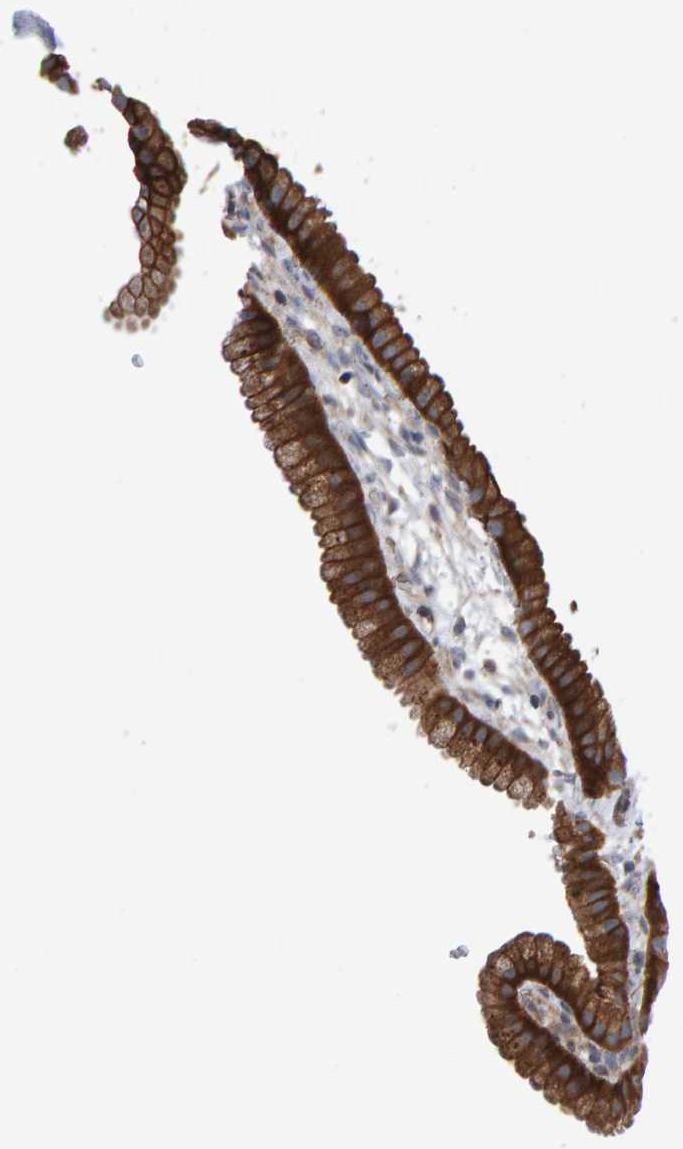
{"staining": {"intensity": "strong", "quantity": ">75%", "location": "cytoplasmic/membranous"}, "tissue": "gallbladder", "cell_type": "Glandular cells", "image_type": "normal", "snomed": [{"axis": "morphology", "description": "Normal tissue, NOS"}, {"axis": "topography", "description": "Gallbladder"}], "caption": "High-magnification brightfield microscopy of benign gallbladder stained with DAB (brown) and counterstained with hematoxylin (blue). glandular cells exhibit strong cytoplasmic/membranous expression is appreciated in about>75% of cells. Nuclei are stained in blue.", "gene": "LRSAM1", "patient": {"sex": "female", "age": 64}}